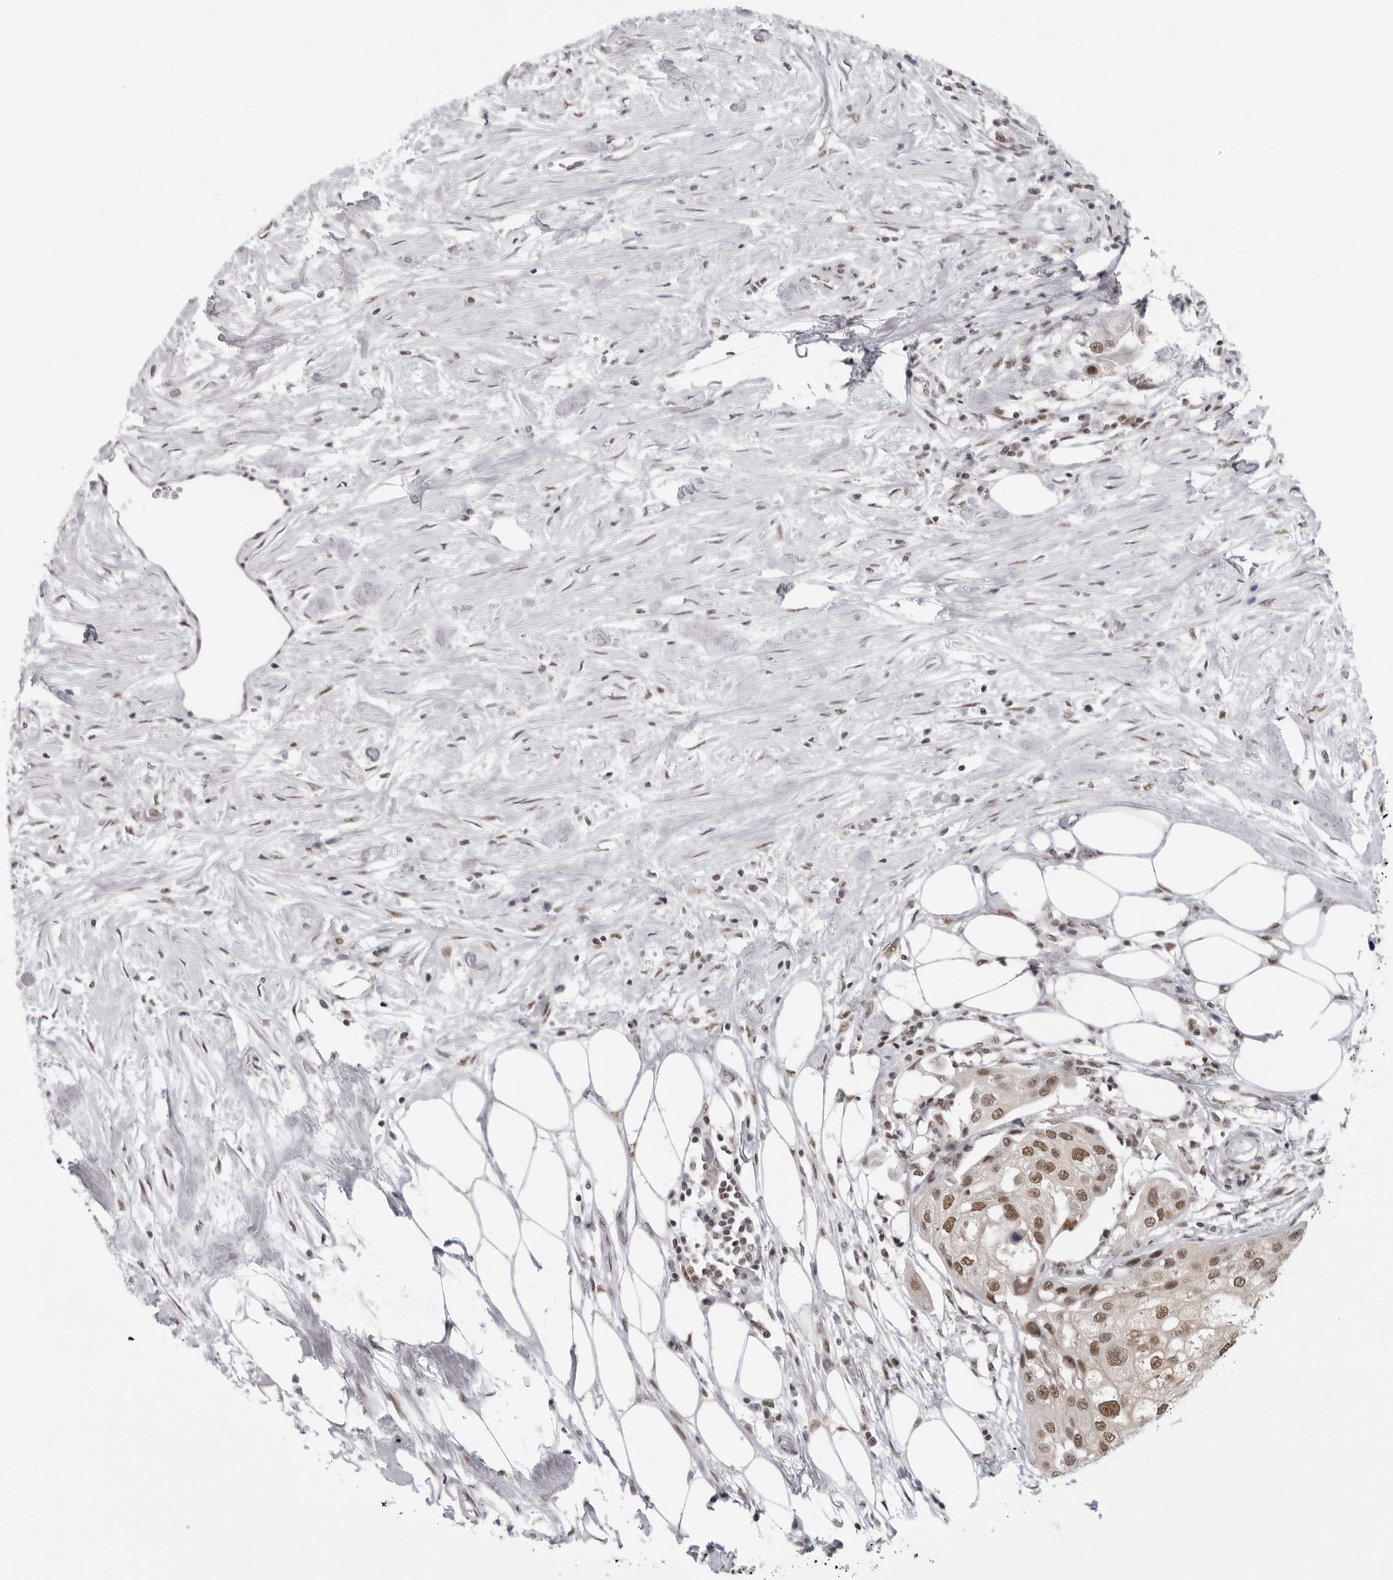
{"staining": {"intensity": "moderate", "quantity": ">75%", "location": "nuclear"}, "tissue": "urothelial cancer", "cell_type": "Tumor cells", "image_type": "cancer", "snomed": [{"axis": "morphology", "description": "Urothelial carcinoma, High grade"}, {"axis": "topography", "description": "Urinary bladder"}], "caption": "Approximately >75% of tumor cells in human high-grade urothelial carcinoma show moderate nuclear protein expression as visualized by brown immunohistochemical staining.", "gene": "RPA2", "patient": {"sex": "male", "age": 64}}